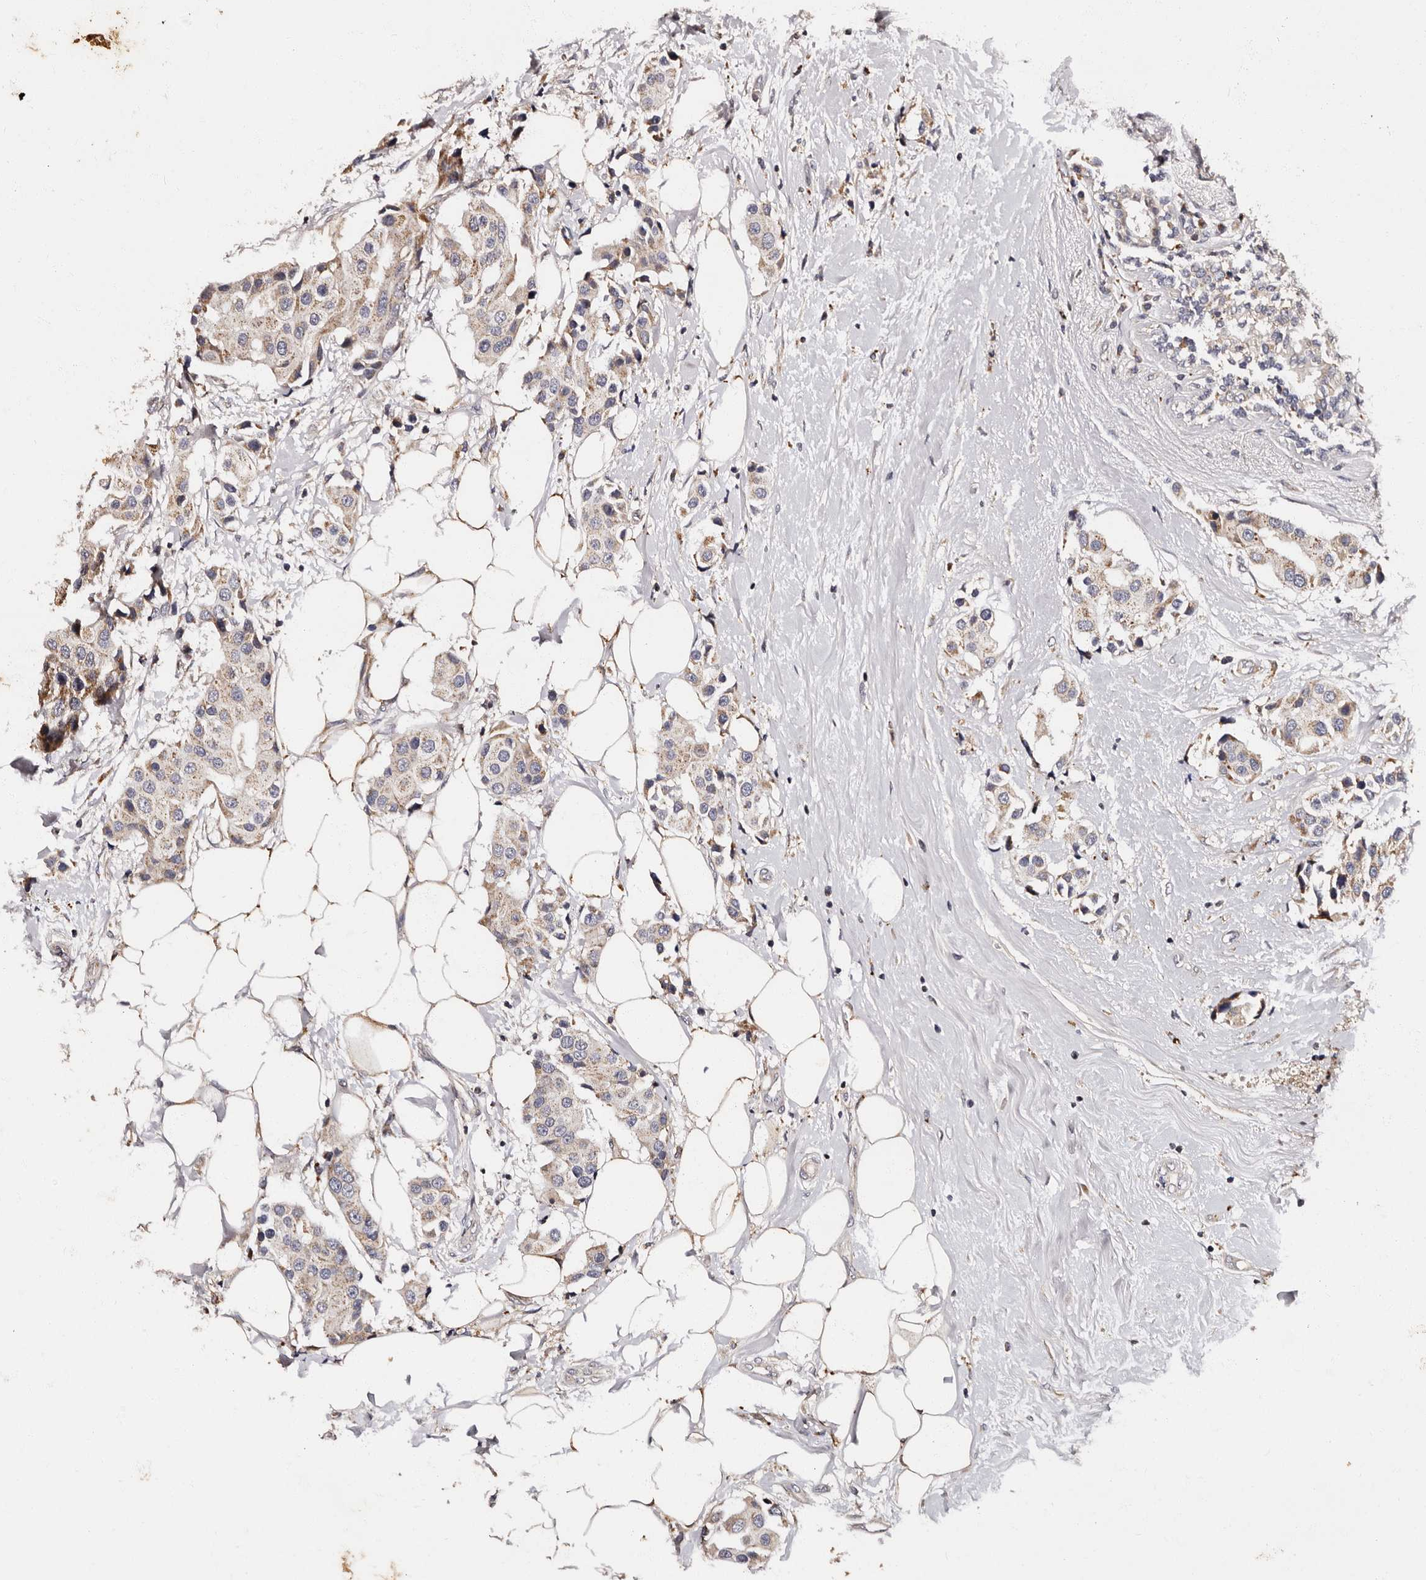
{"staining": {"intensity": "weak", "quantity": "25%-75%", "location": "cytoplasmic/membranous"}, "tissue": "breast cancer", "cell_type": "Tumor cells", "image_type": "cancer", "snomed": [{"axis": "morphology", "description": "Normal tissue, NOS"}, {"axis": "morphology", "description": "Duct carcinoma"}, {"axis": "topography", "description": "Breast"}], "caption": "Tumor cells display low levels of weak cytoplasmic/membranous positivity in about 25%-75% of cells in human breast cancer (infiltrating ductal carcinoma). (Stains: DAB in brown, nuclei in blue, Microscopy: brightfield microscopy at high magnification).", "gene": "ADCK5", "patient": {"sex": "female", "age": 39}}